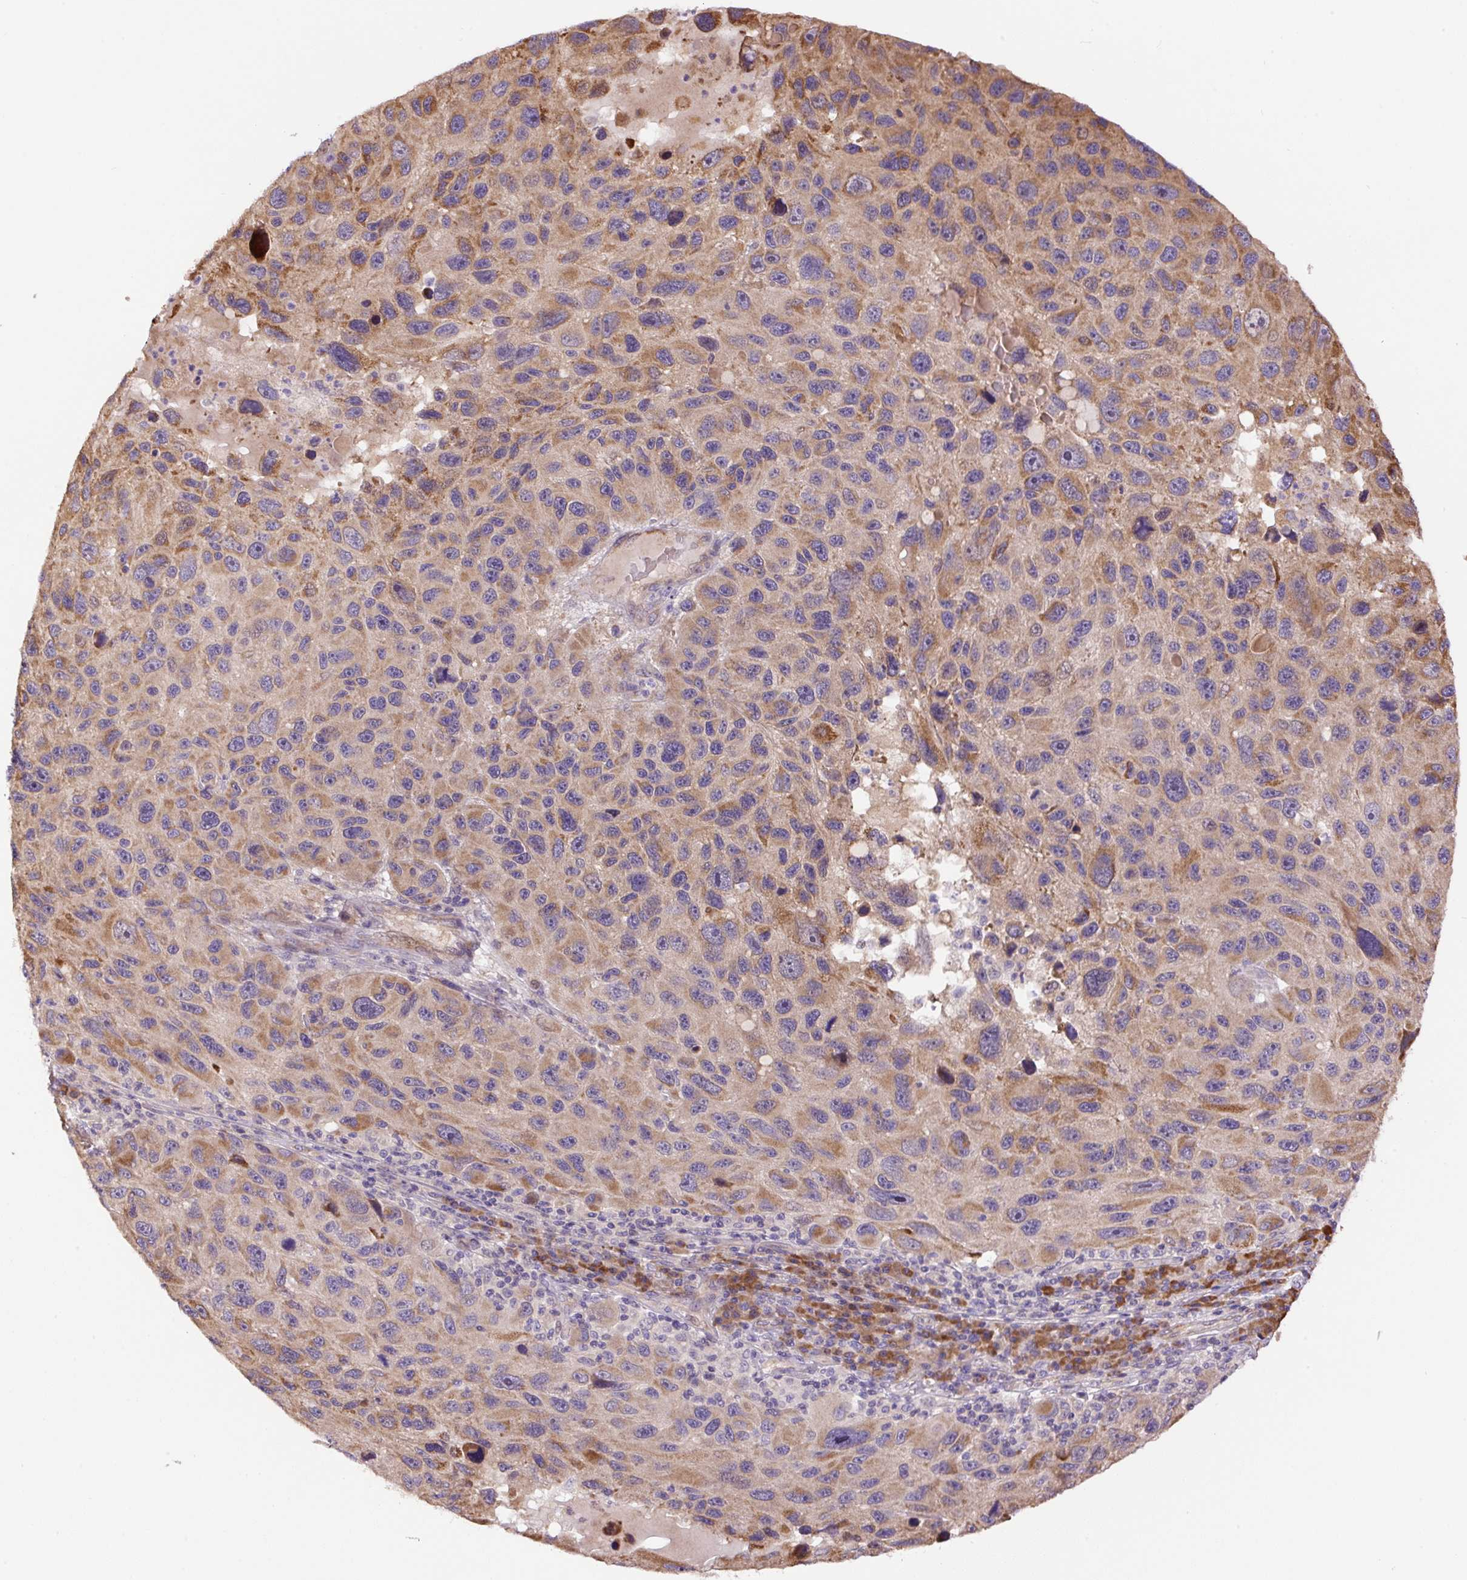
{"staining": {"intensity": "moderate", "quantity": "<25%", "location": "cytoplasmic/membranous"}, "tissue": "melanoma", "cell_type": "Tumor cells", "image_type": "cancer", "snomed": [{"axis": "morphology", "description": "Malignant melanoma, NOS"}, {"axis": "topography", "description": "Skin"}], "caption": "IHC of melanoma displays low levels of moderate cytoplasmic/membranous staining in about <25% of tumor cells. (DAB (3,3'-diaminobenzidine) IHC, brown staining for protein, blue staining for nuclei).", "gene": "PPME1", "patient": {"sex": "male", "age": 53}}